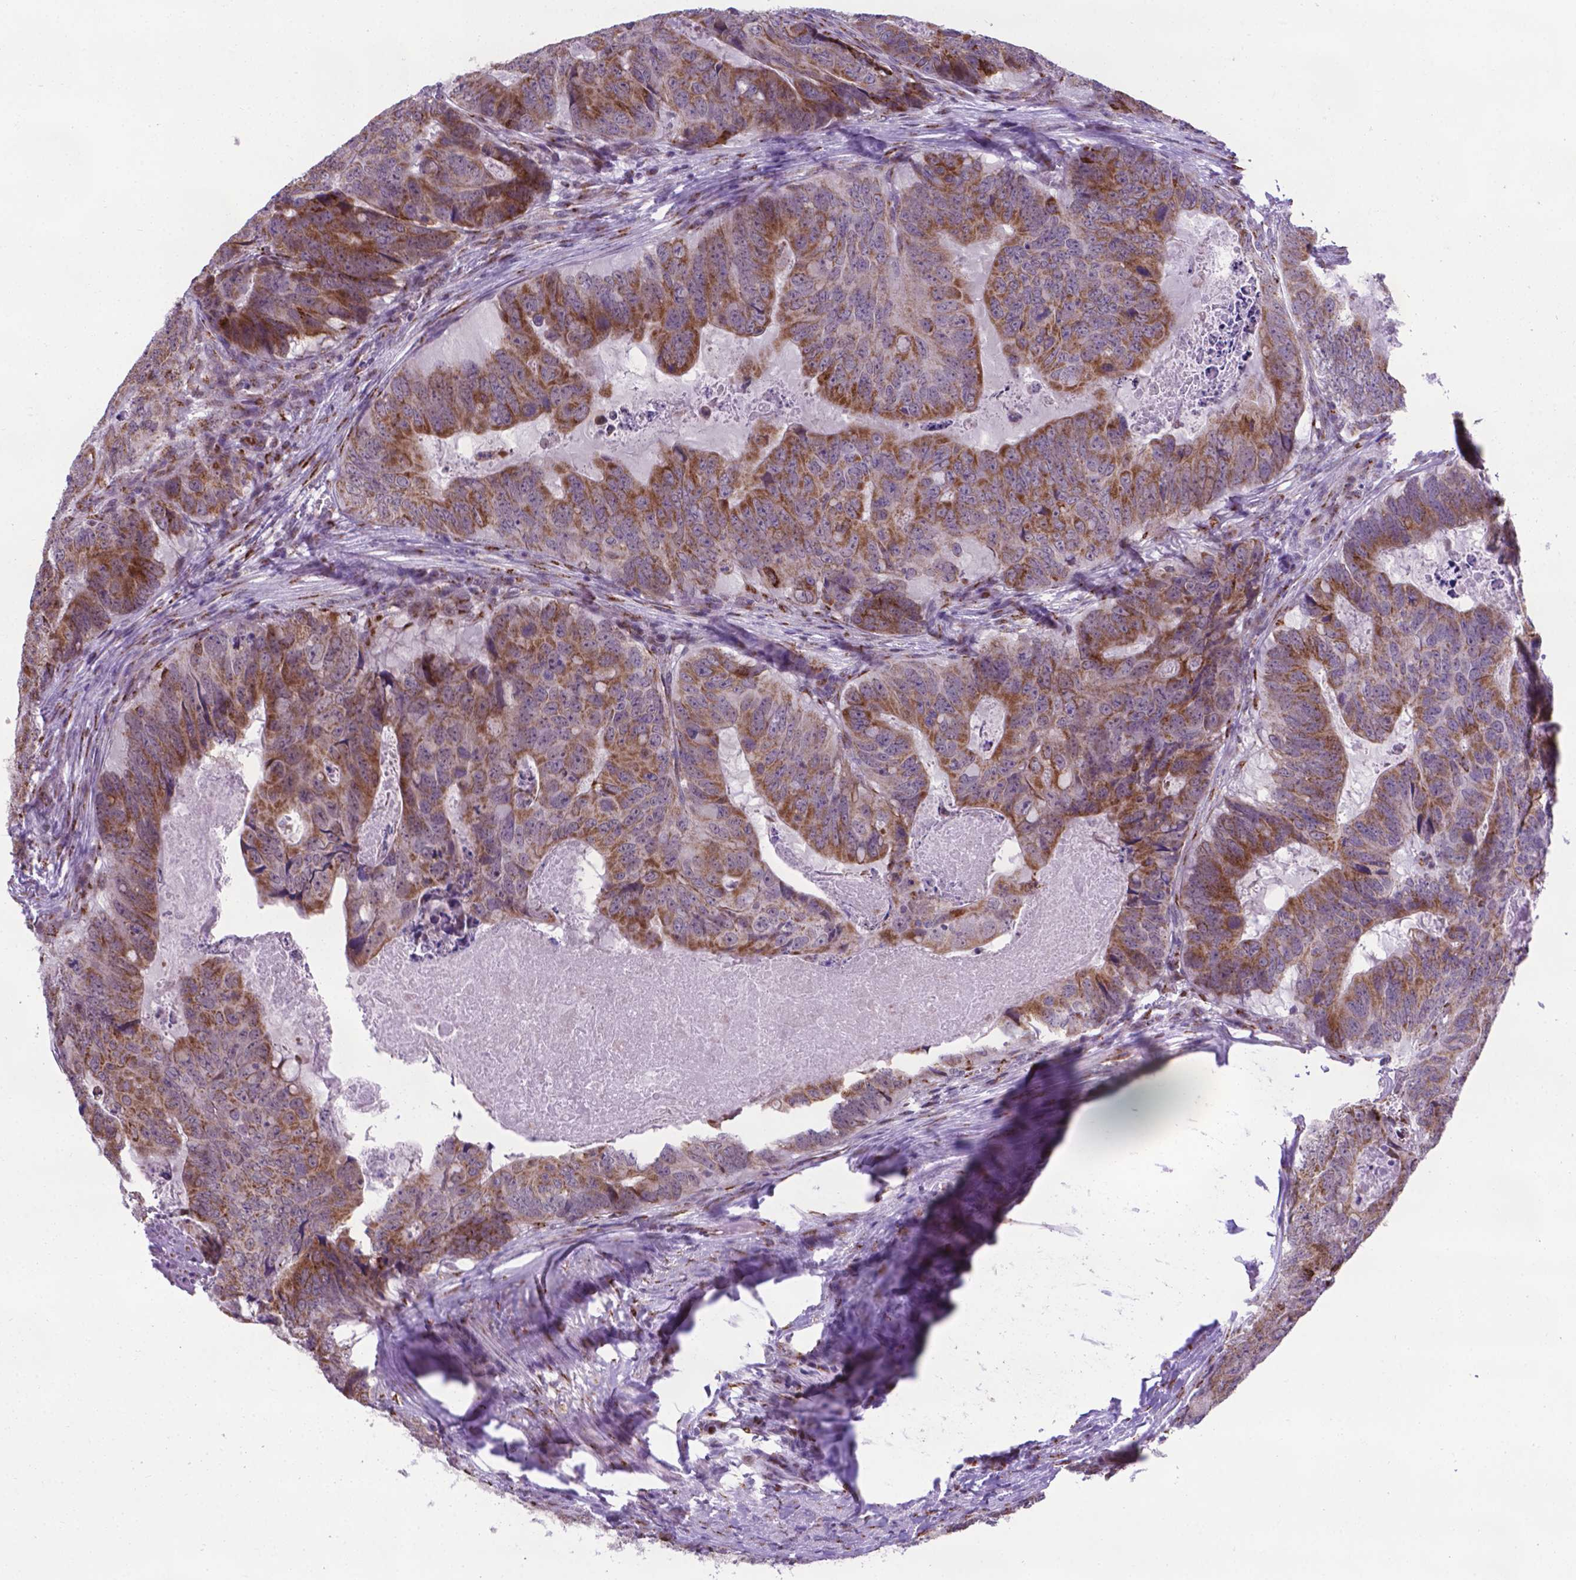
{"staining": {"intensity": "moderate", "quantity": "25%-75%", "location": "cytoplasmic/membranous"}, "tissue": "colorectal cancer", "cell_type": "Tumor cells", "image_type": "cancer", "snomed": [{"axis": "morphology", "description": "Adenocarcinoma, NOS"}, {"axis": "topography", "description": "Colon"}], "caption": "The image exhibits staining of colorectal adenocarcinoma, revealing moderate cytoplasmic/membranous protein positivity (brown color) within tumor cells.", "gene": "MRPL10", "patient": {"sex": "male", "age": 79}}